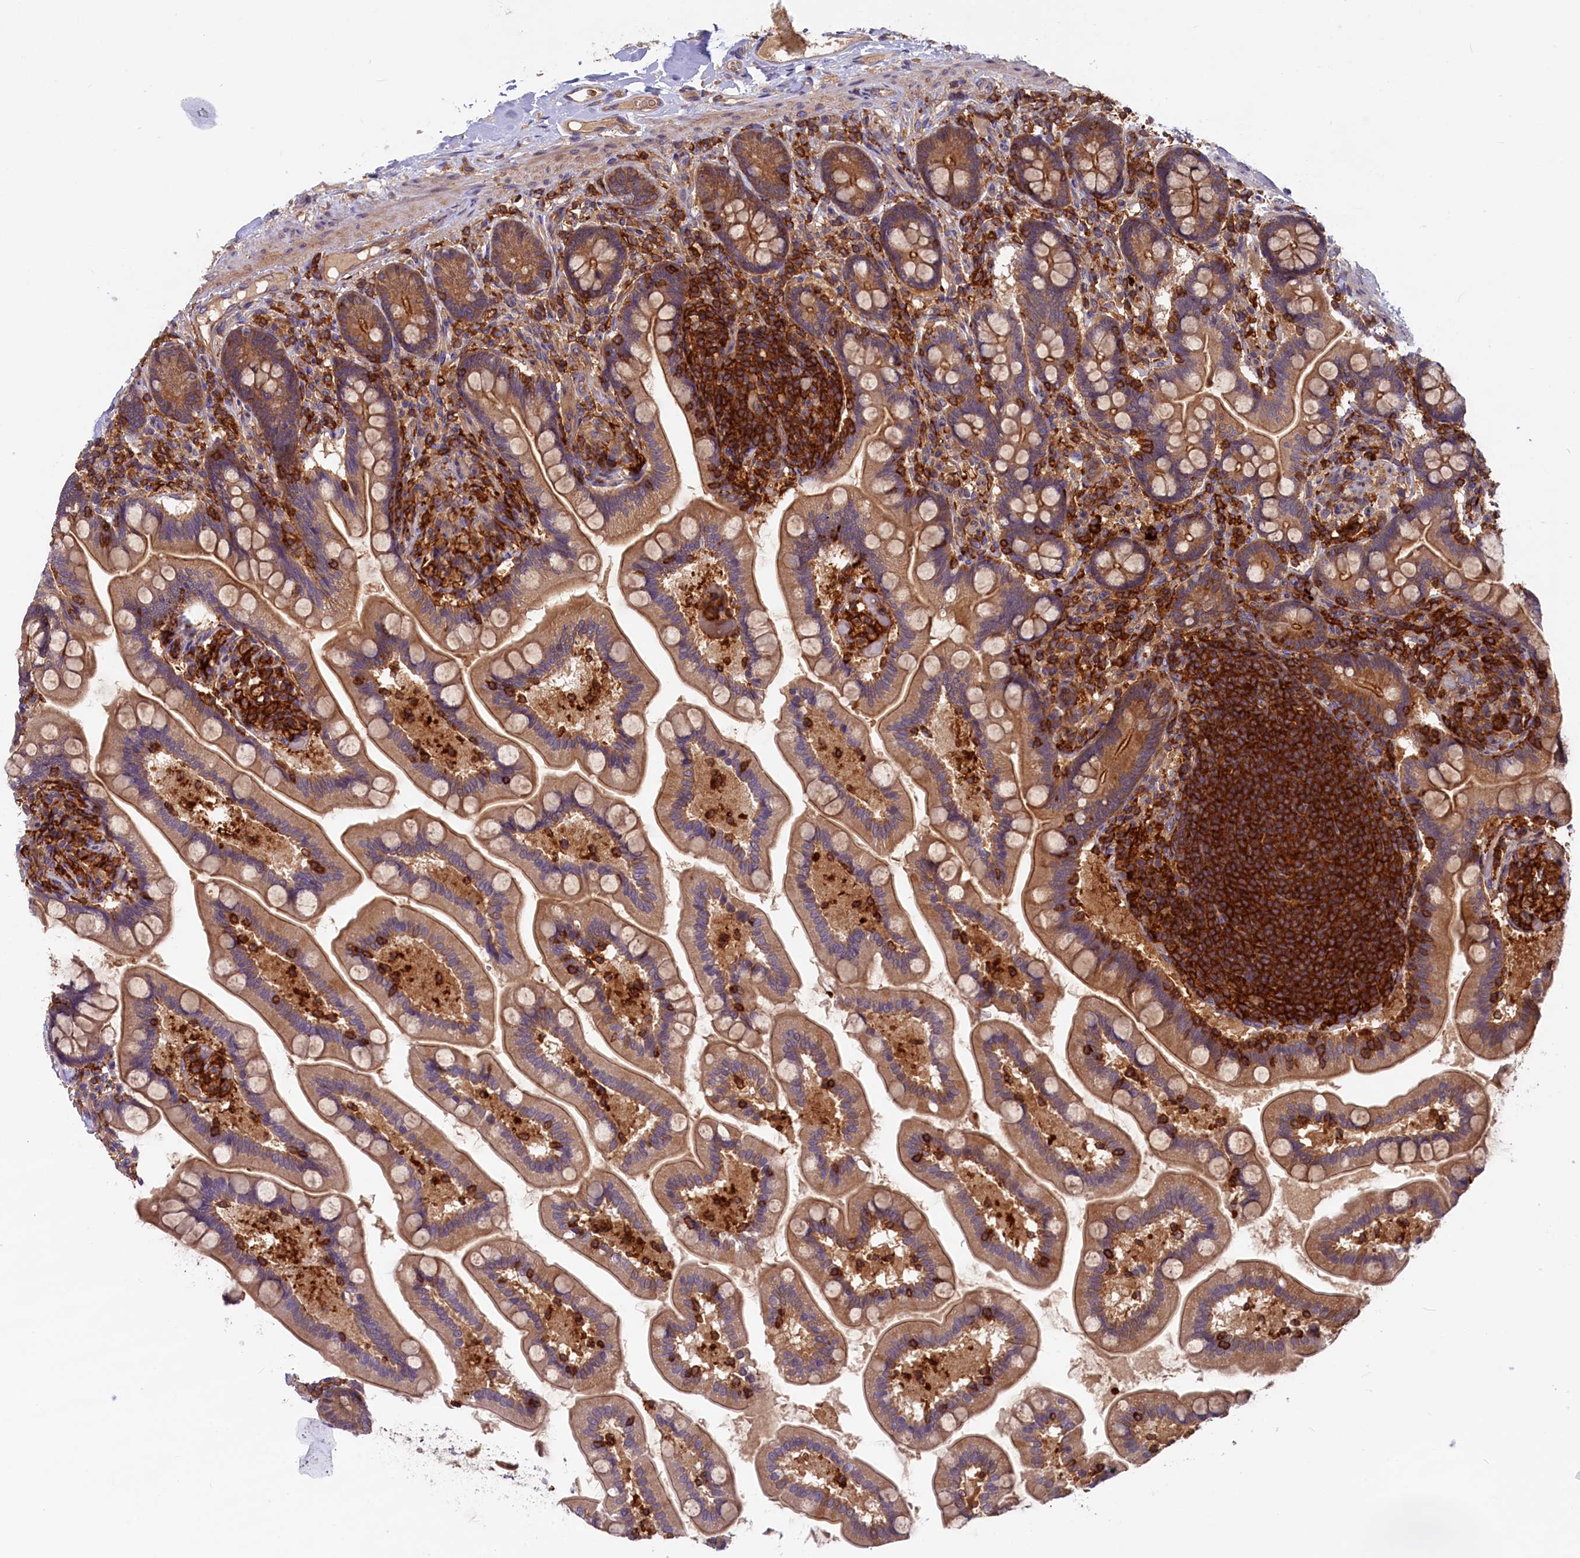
{"staining": {"intensity": "moderate", "quantity": ">75%", "location": "cytoplasmic/membranous"}, "tissue": "small intestine", "cell_type": "Glandular cells", "image_type": "normal", "snomed": [{"axis": "morphology", "description": "Normal tissue, NOS"}, {"axis": "topography", "description": "Small intestine"}], "caption": "Normal small intestine was stained to show a protein in brown. There is medium levels of moderate cytoplasmic/membranous expression in about >75% of glandular cells.", "gene": "MYO9B", "patient": {"sex": "female", "age": 64}}